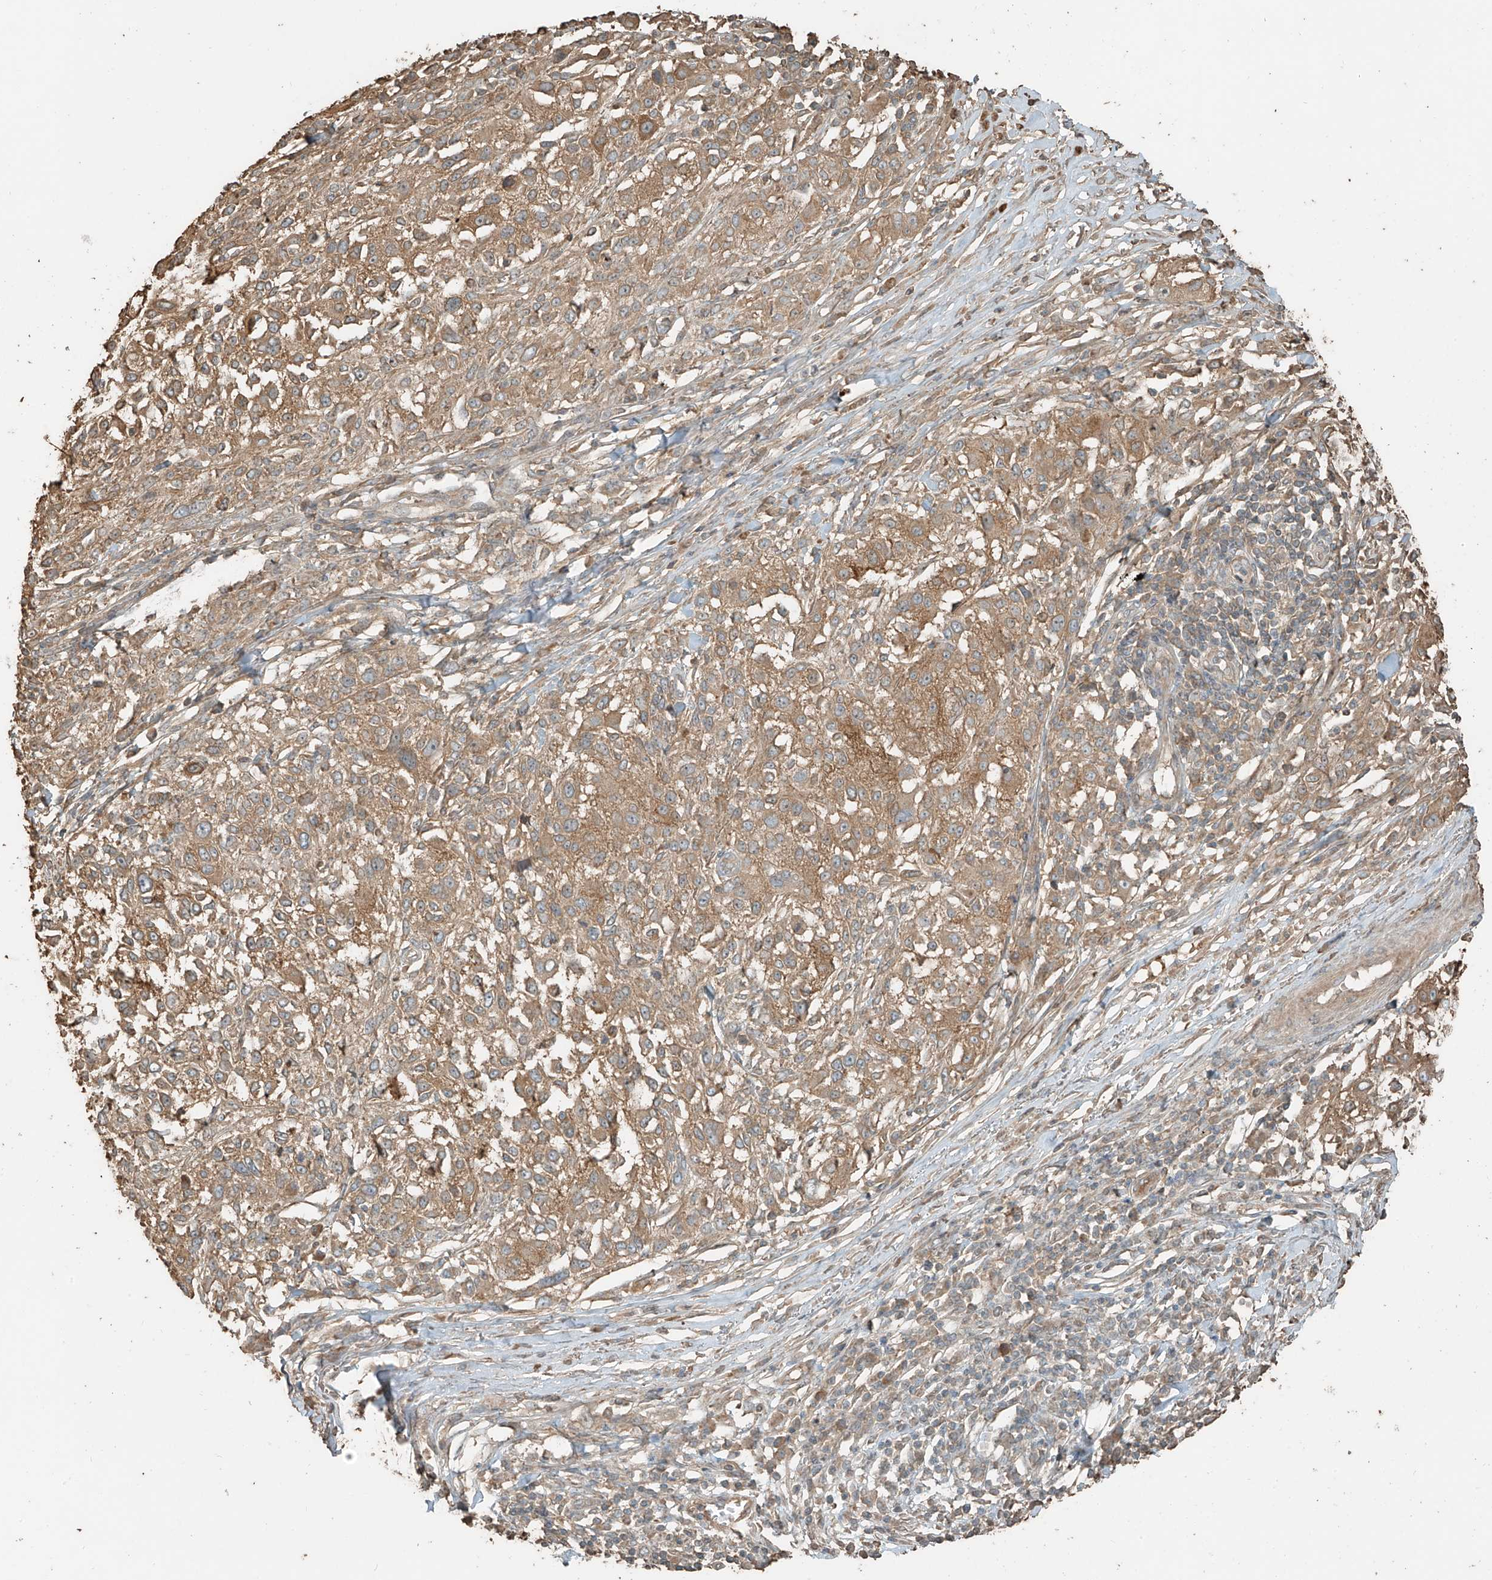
{"staining": {"intensity": "moderate", "quantity": ">75%", "location": "cytoplasmic/membranous"}, "tissue": "melanoma", "cell_type": "Tumor cells", "image_type": "cancer", "snomed": [{"axis": "morphology", "description": "Necrosis, NOS"}, {"axis": "morphology", "description": "Malignant melanoma, NOS"}, {"axis": "topography", "description": "Skin"}], "caption": "Protein expression analysis of melanoma demonstrates moderate cytoplasmic/membranous positivity in about >75% of tumor cells.", "gene": "RFTN2", "patient": {"sex": "female", "age": 87}}